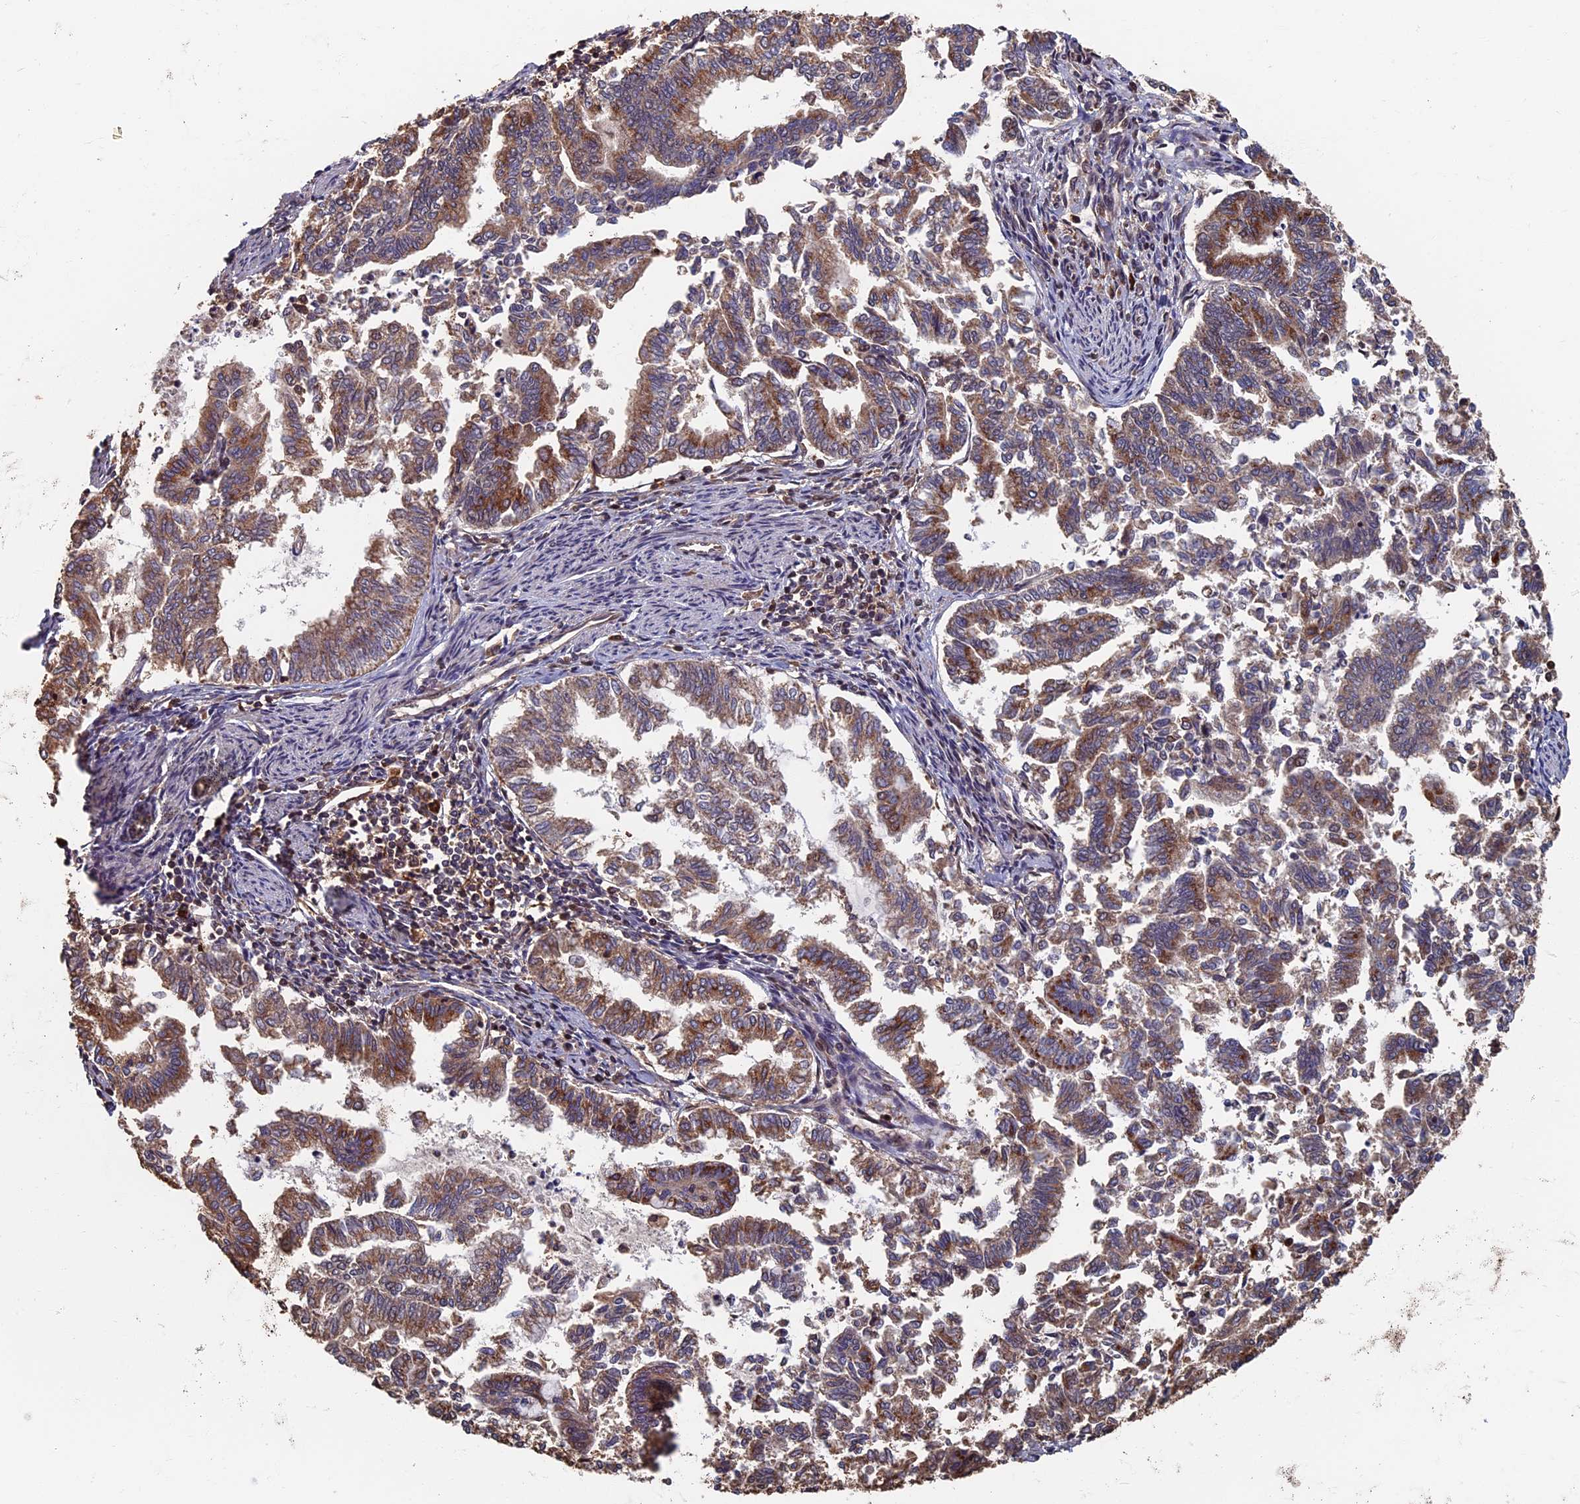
{"staining": {"intensity": "moderate", "quantity": ">75%", "location": "cytoplasmic/membranous"}, "tissue": "endometrial cancer", "cell_type": "Tumor cells", "image_type": "cancer", "snomed": [{"axis": "morphology", "description": "Adenocarcinoma, NOS"}, {"axis": "topography", "description": "Endometrium"}], "caption": "IHC (DAB) staining of endometrial cancer shows moderate cytoplasmic/membranous protein positivity in about >75% of tumor cells. Nuclei are stained in blue.", "gene": "RASGRF1", "patient": {"sex": "female", "age": 79}}